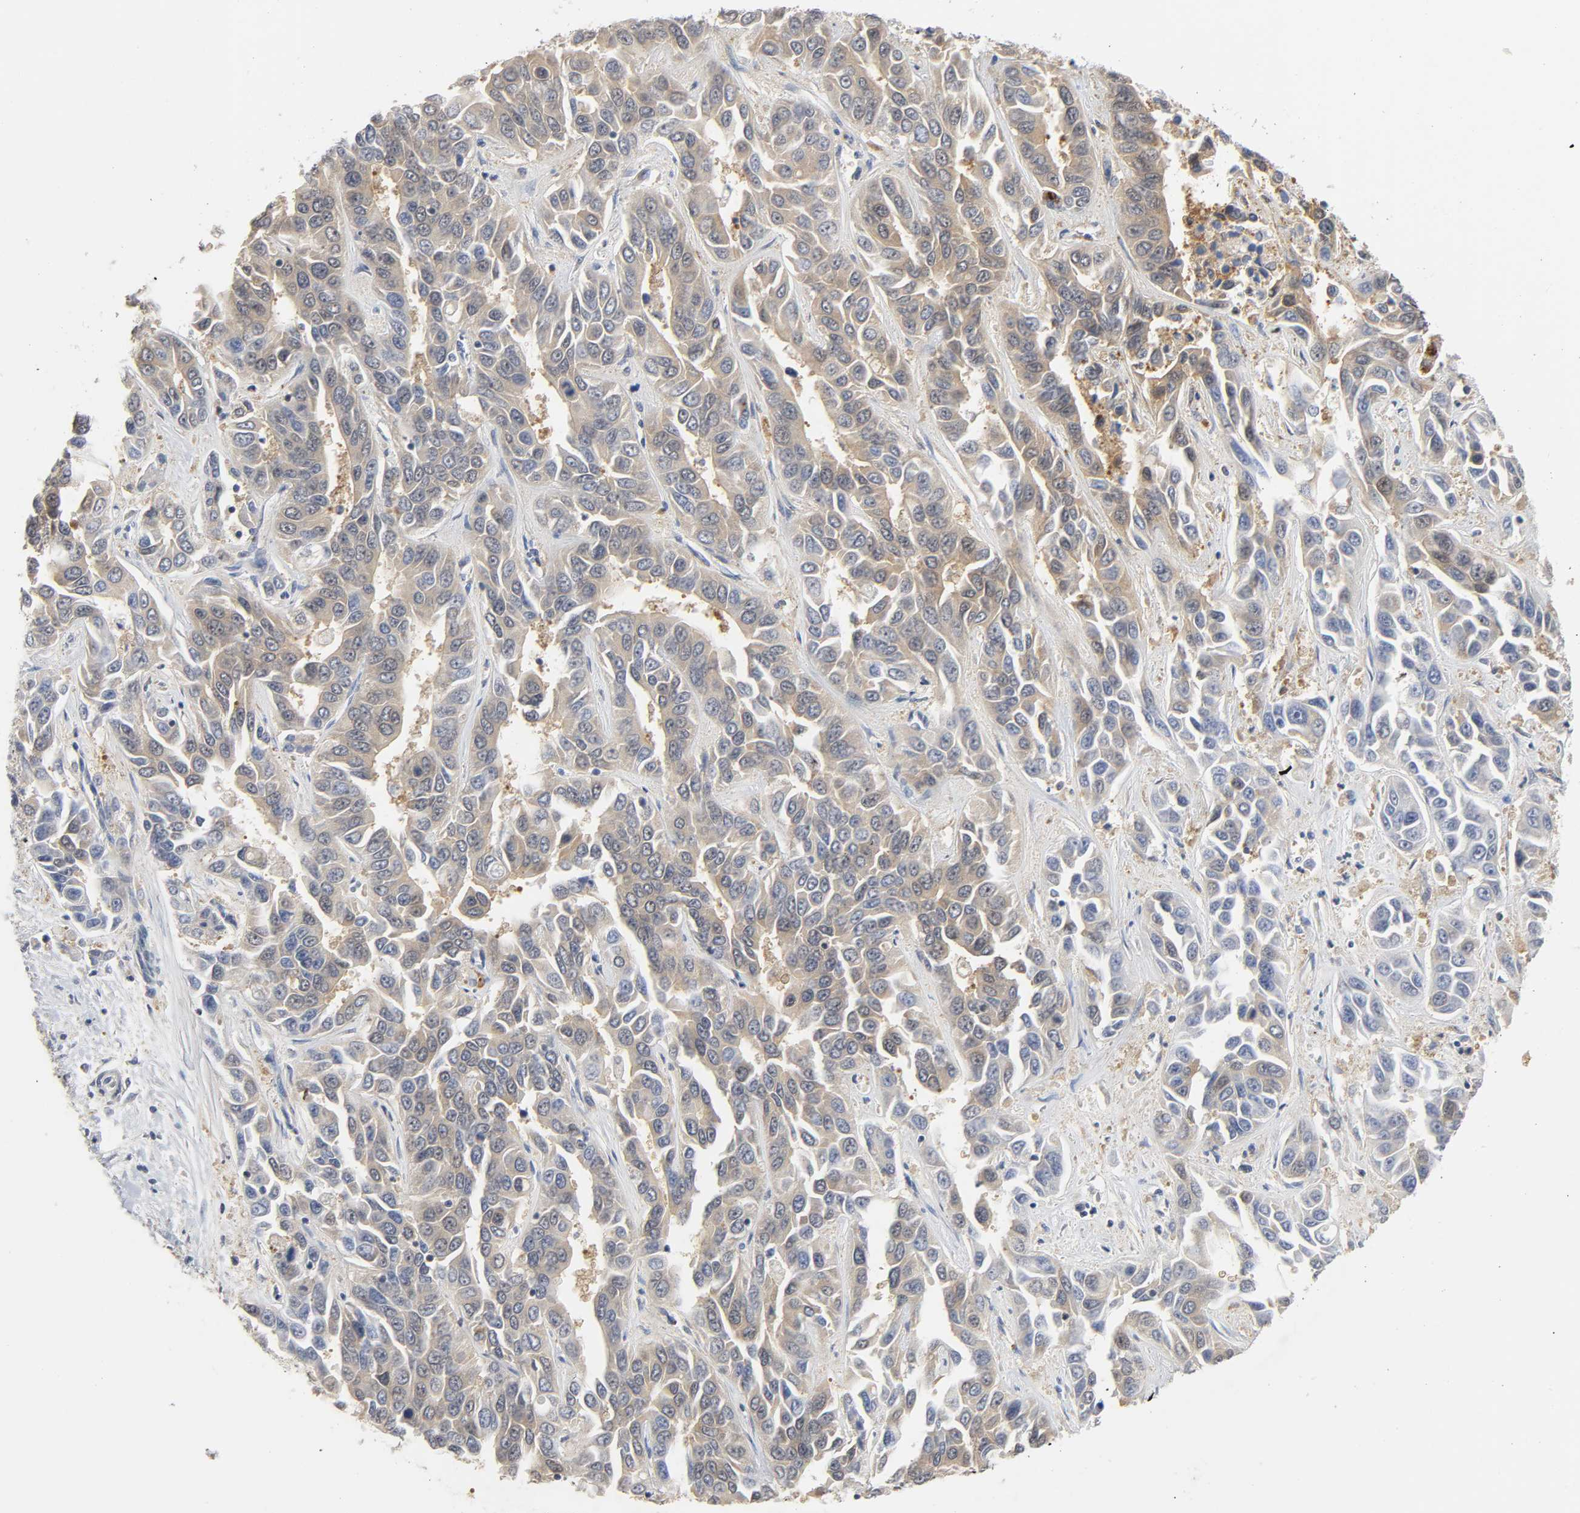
{"staining": {"intensity": "moderate", "quantity": ">75%", "location": "cytoplasmic/membranous"}, "tissue": "liver cancer", "cell_type": "Tumor cells", "image_type": "cancer", "snomed": [{"axis": "morphology", "description": "Cholangiocarcinoma"}, {"axis": "topography", "description": "Liver"}], "caption": "The histopathology image demonstrates a brown stain indicating the presence of a protein in the cytoplasmic/membranous of tumor cells in liver cancer (cholangiocarcinoma). The protein of interest is stained brown, and the nuclei are stained in blue (DAB IHC with brightfield microscopy, high magnification).", "gene": "MIF", "patient": {"sex": "female", "age": 52}}